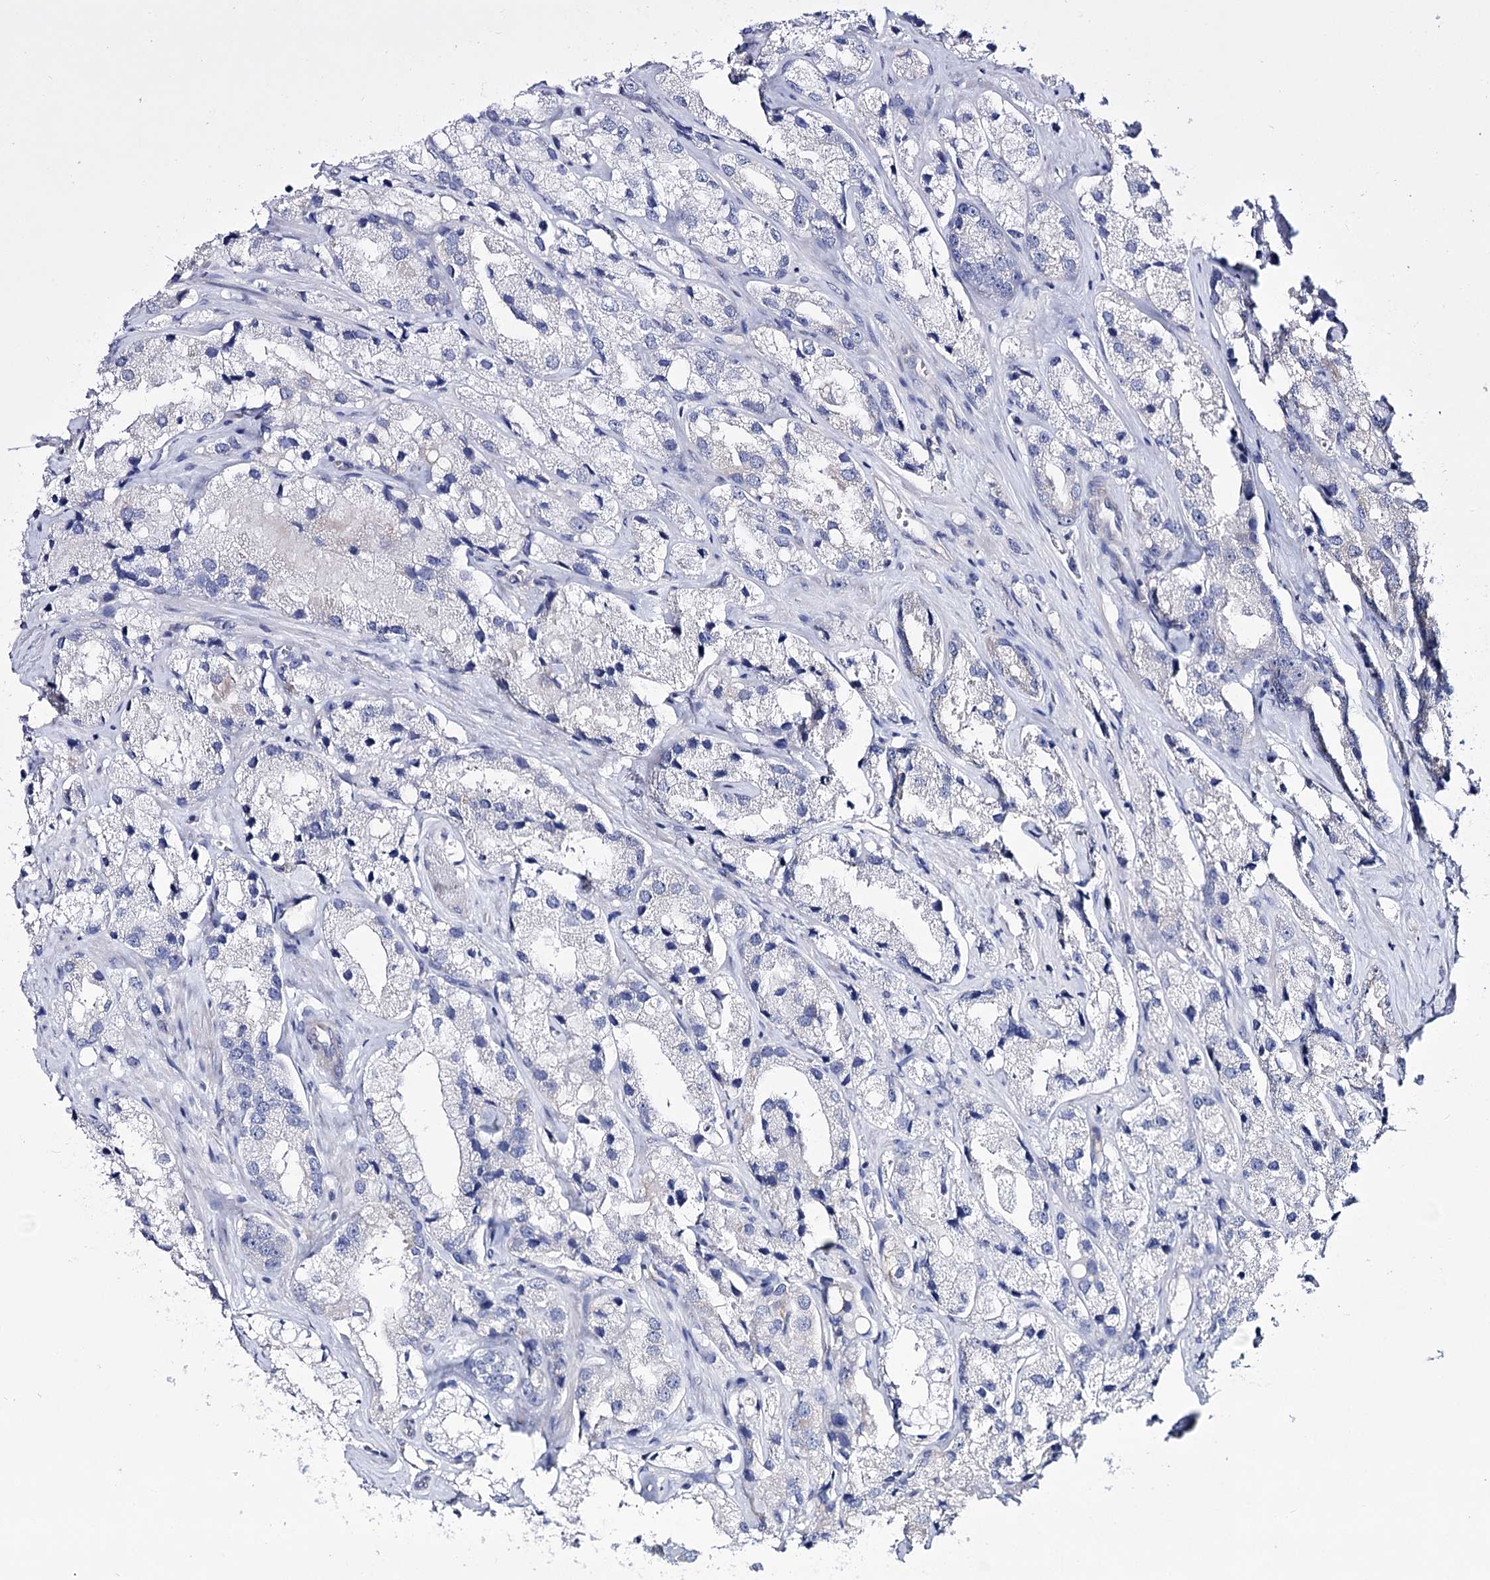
{"staining": {"intensity": "negative", "quantity": "none", "location": "none"}, "tissue": "prostate cancer", "cell_type": "Tumor cells", "image_type": "cancer", "snomed": [{"axis": "morphology", "description": "Adenocarcinoma, High grade"}, {"axis": "topography", "description": "Prostate"}], "caption": "Tumor cells show no significant staining in prostate cancer.", "gene": "LRRC34", "patient": {"sex": "male", "age": 66}}